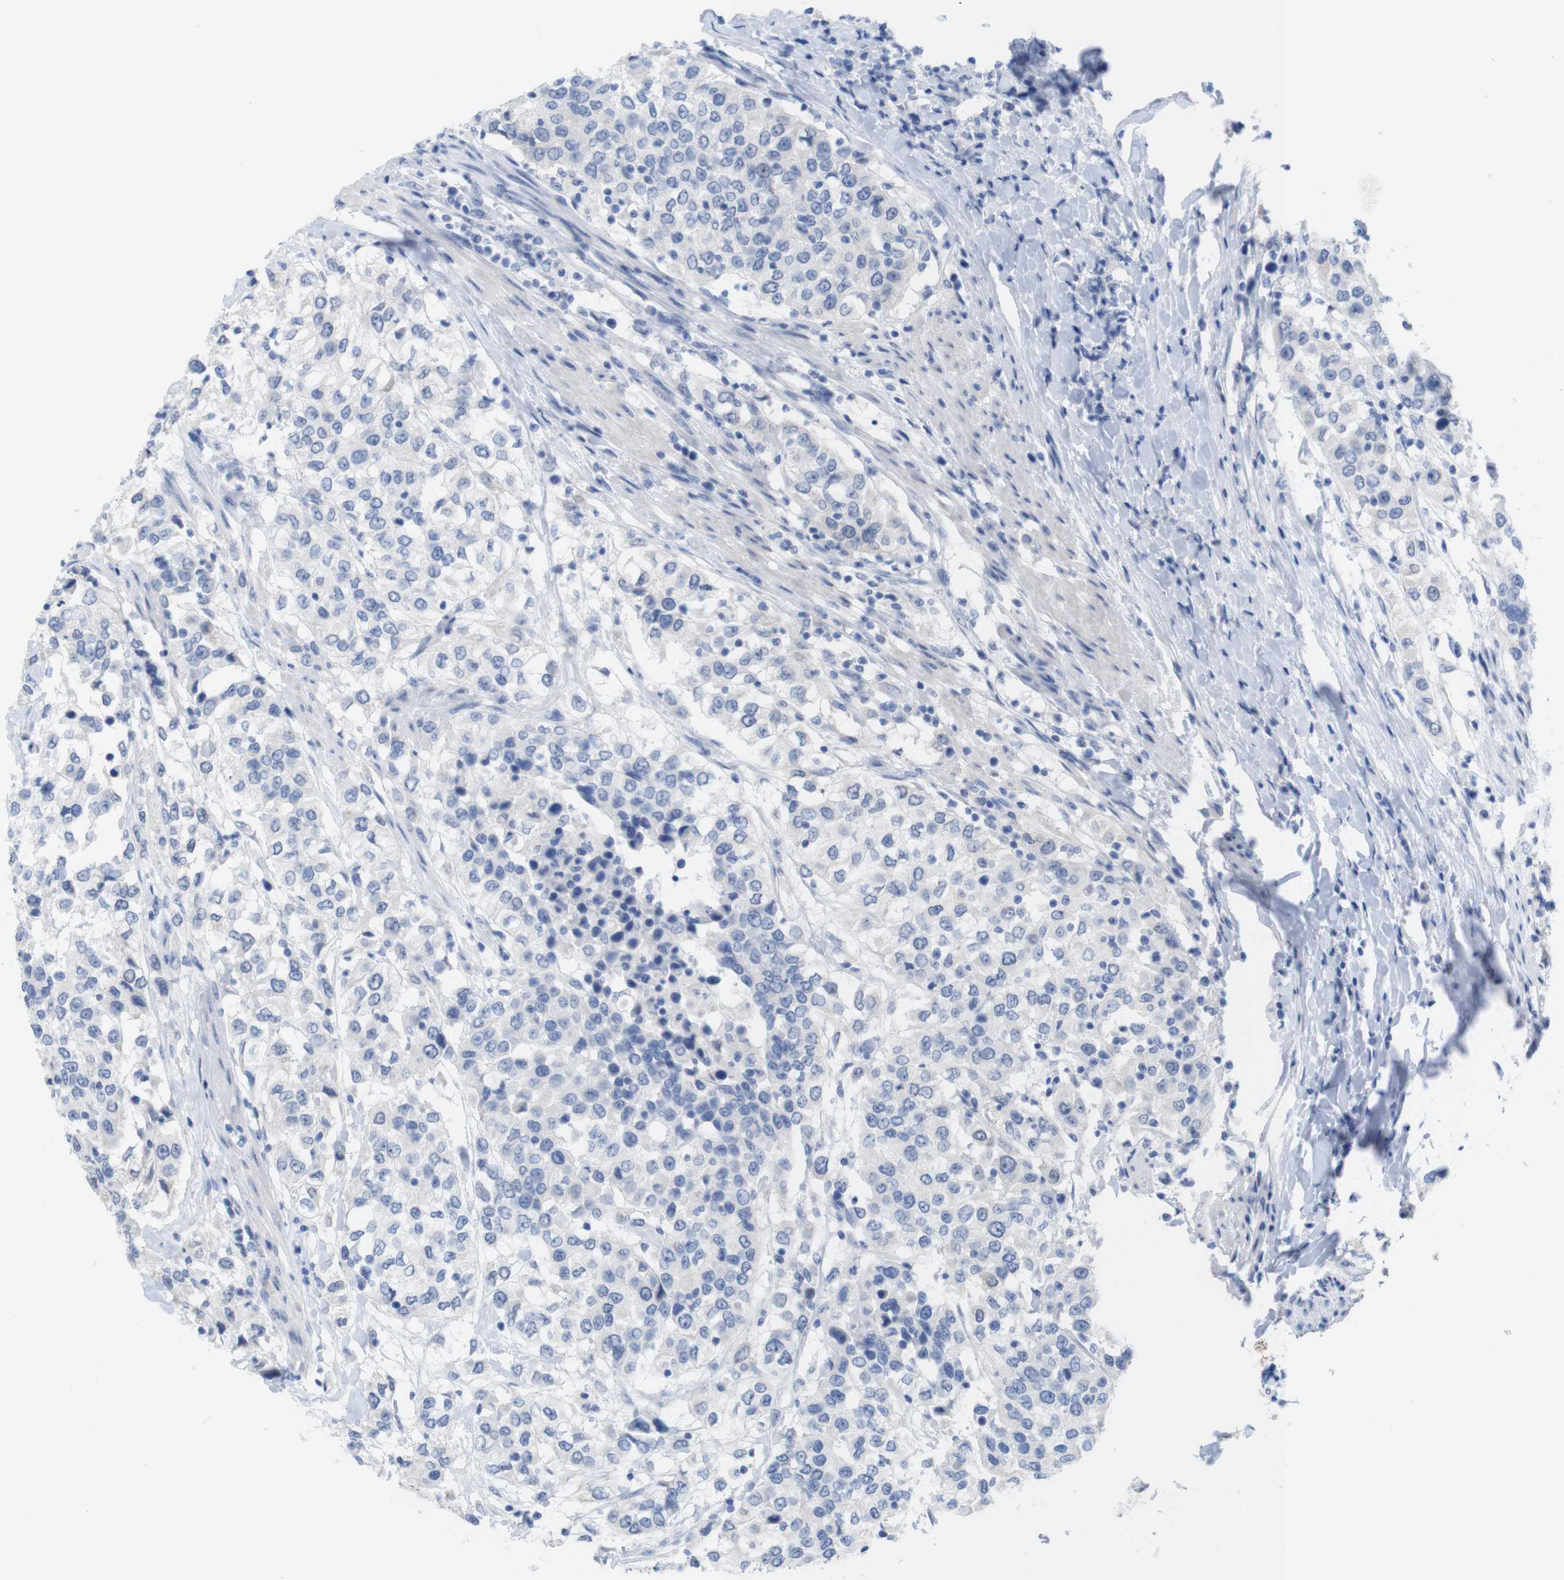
{"staining": {"intensity": "negative", "quantity": "none", "location": "none"}, "tissue": "urothelial cancer", "cell_type": "Tumor cells", "image_type": "cancer", "snomed": [{"axis": "morphology", "description": "Urothelial carcinoma, High grade"}, {"axis": "topography", "description": "Urinary bladder"}], "caption": "Immunohistochemical staining of human urothelial carcinoma (high-grade) shows no significant positivity in tumor cells.", "gene": "PNMA1", "patient": {"sex": "female", "age": 56}}